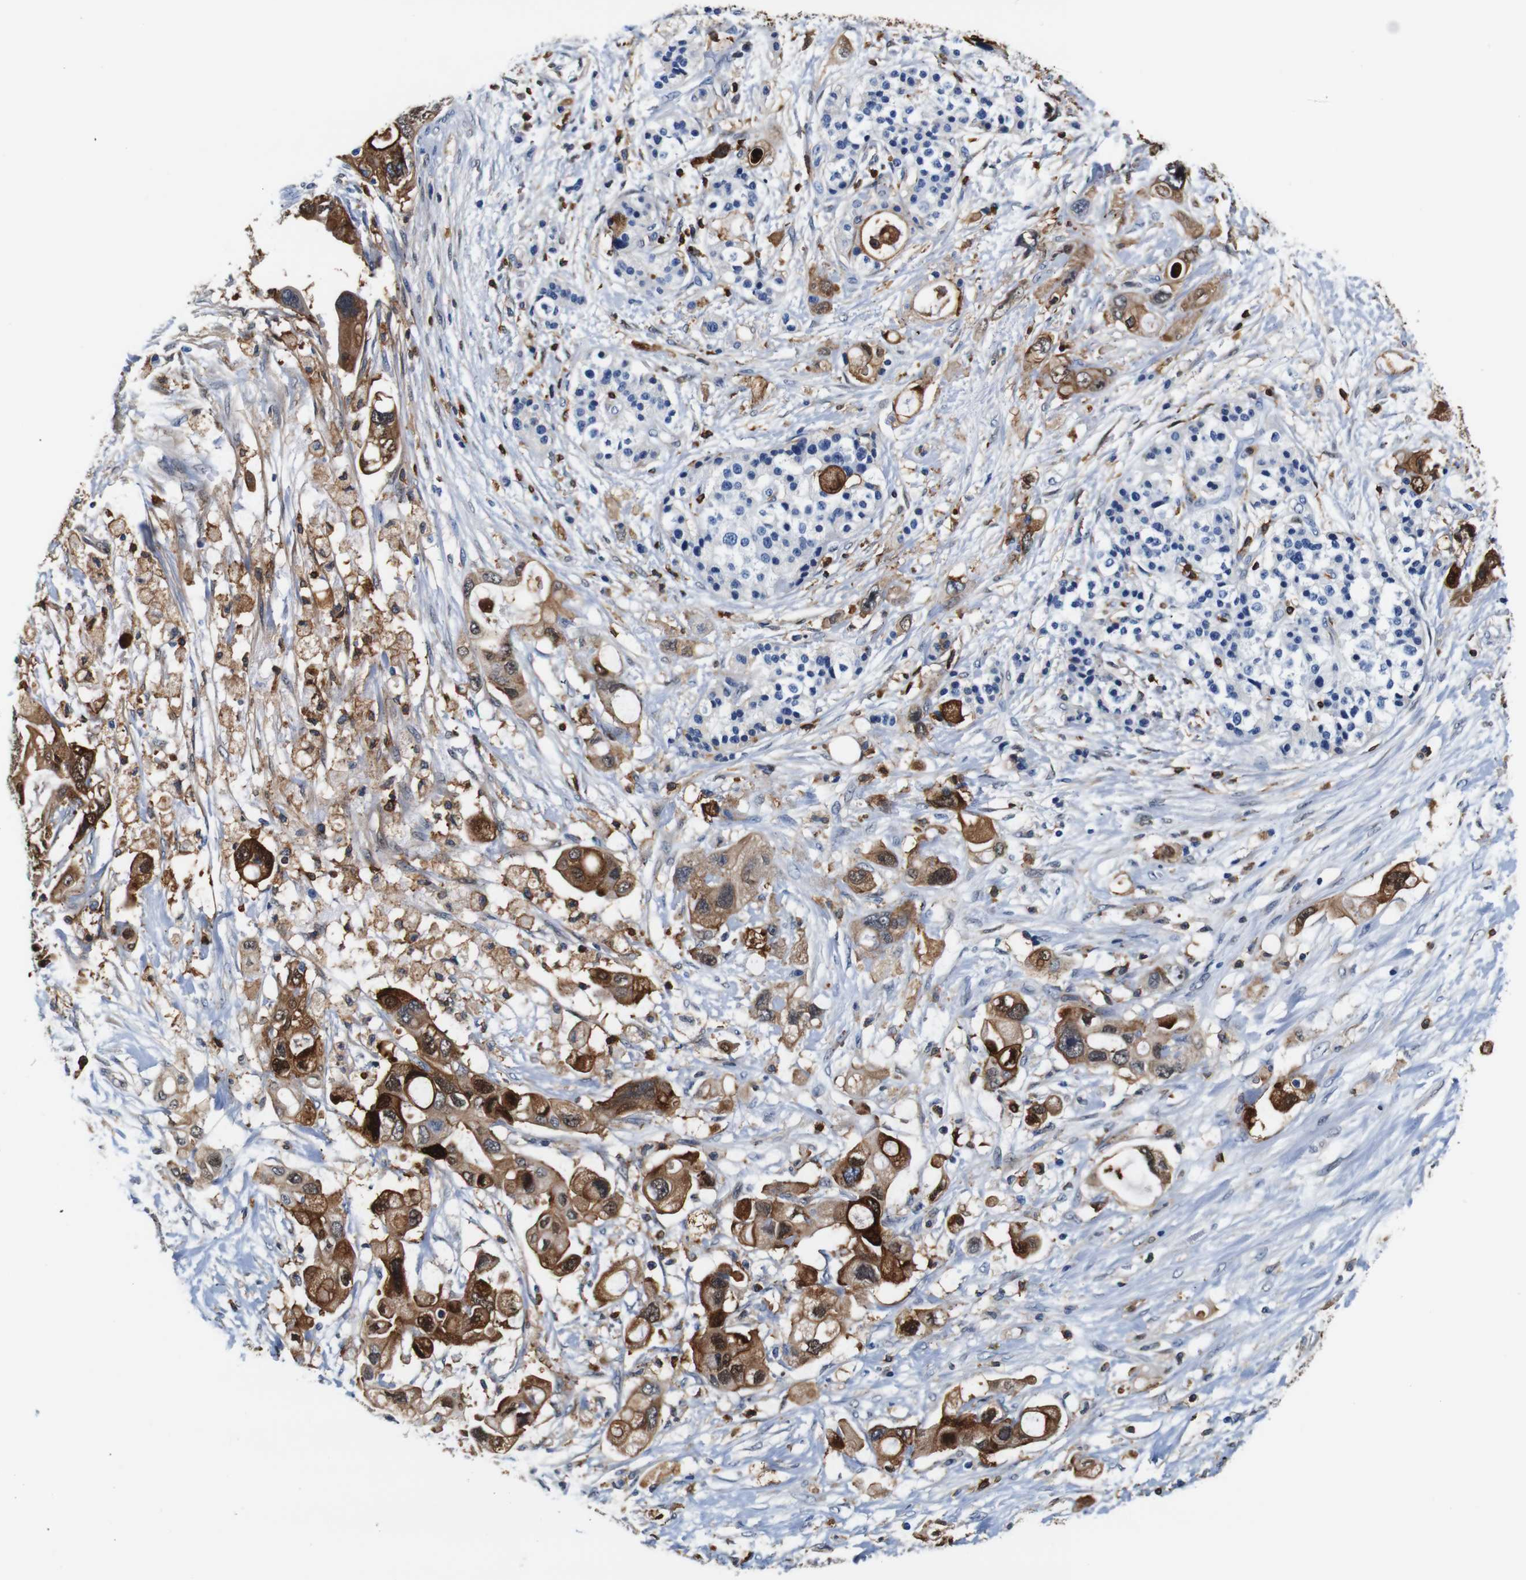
{"staining": {"intensity": "moderate", "quantity": ">75%", "location": "cytoplasmic/membranous,nuclear"}, "tissue": "pancreatic cancer", "cell_type": "Tumor cells", "image_type": "cancer", "snomed": [{"axis": "morphology", "description": "Adenocarcinoma, NOS"}, {"axis": "topography", "description": "Pancreas"}], "caption": "Immunohistochemical staining of human pancreatic cancer (adenocarcinoma) displays moderate cytoplasmic/membranous and nuclear protein positivity in about >75% of tumor cells.", "gene": "ANXA1", "patient": {"sex": "female", "age": 56}}